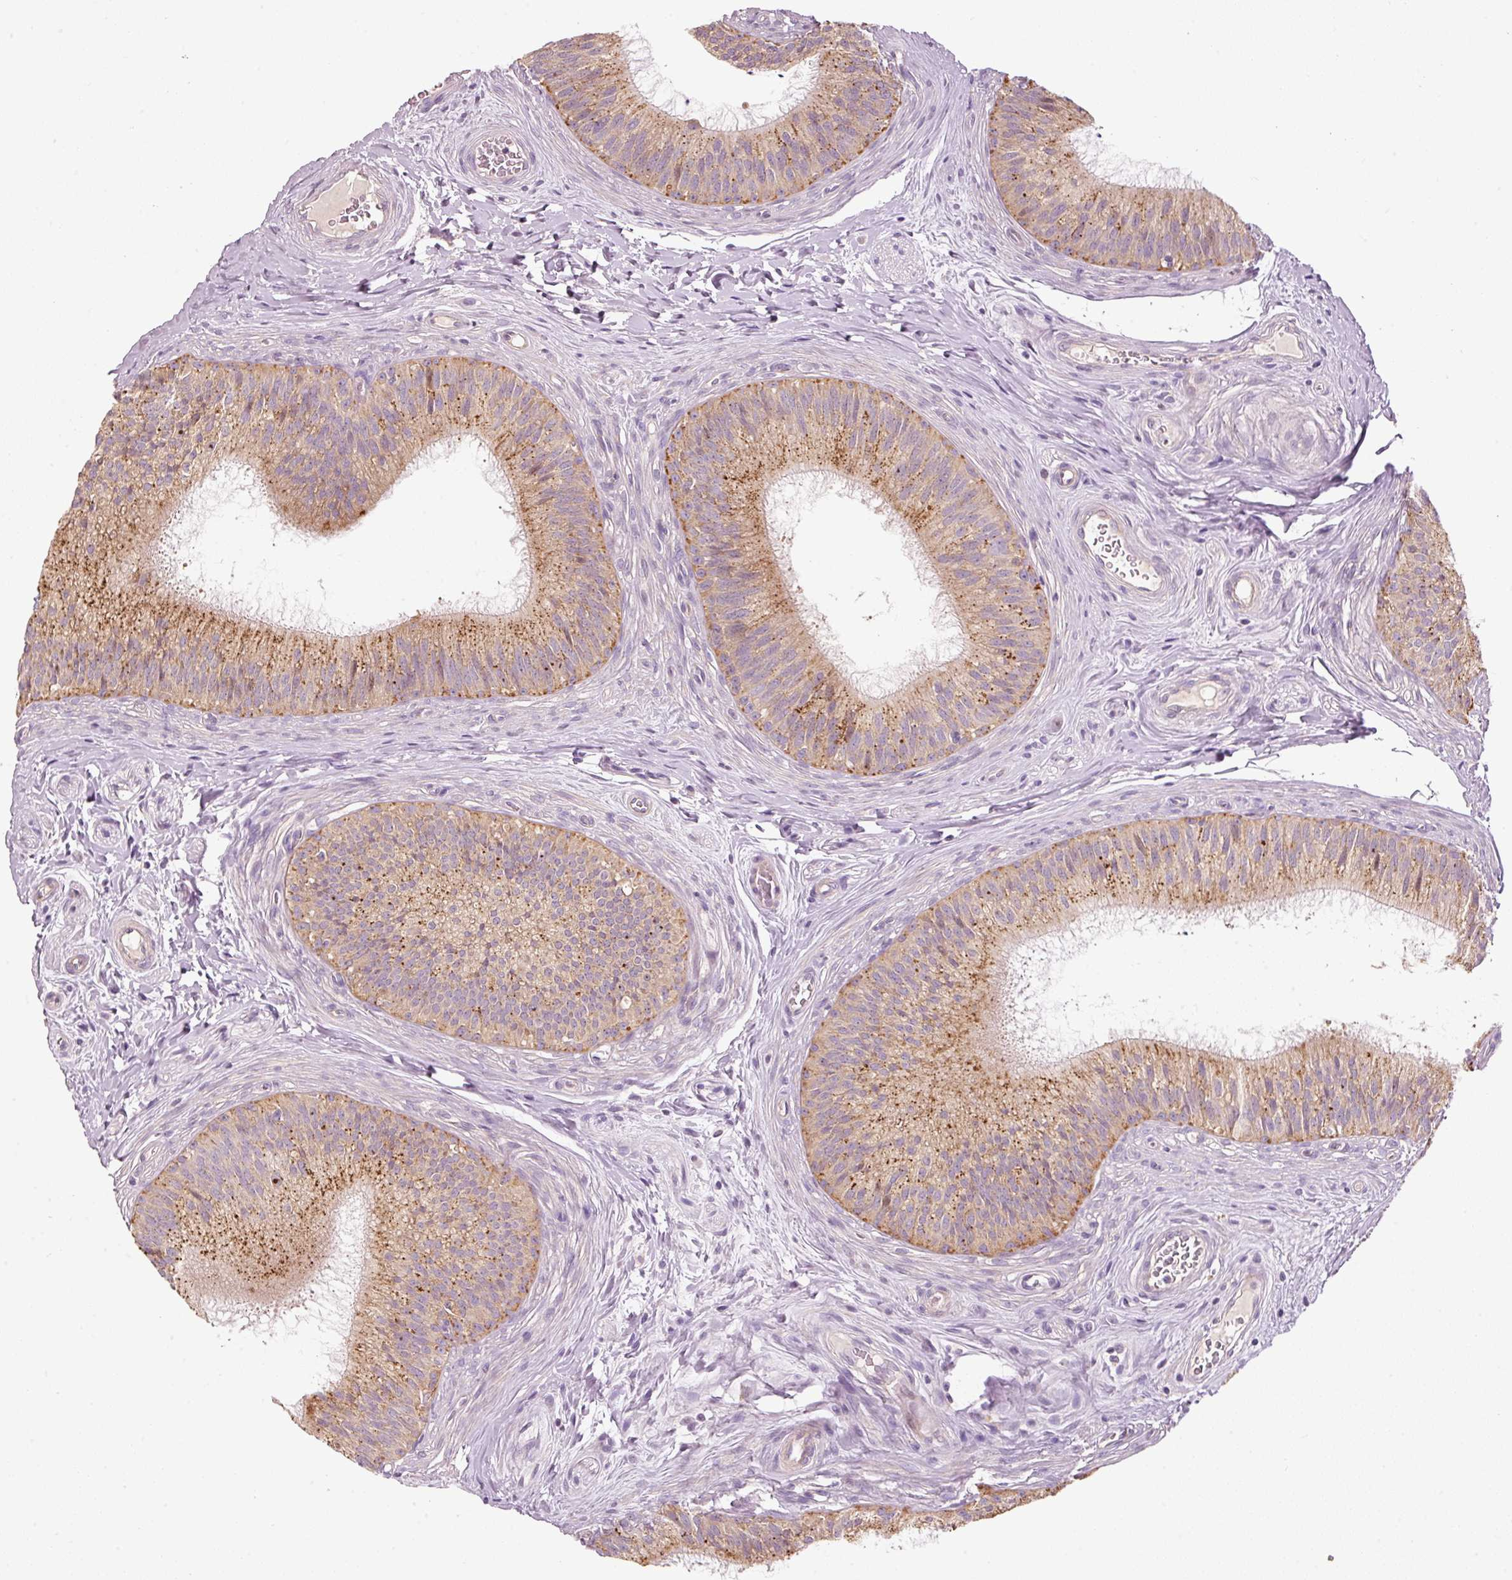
{"staining": {"intensity": "strong", "quantity": "25%-75%", "location": "cytoplasmic/membranous"}, "tissue": "epididymis", "cell_type": "Glandular cells", "image_type": "normal", "snomed": [{"axis": "morphology", "description": "Normal tissue, NOS"}, {"axis": "topography", "description": "Epididymis"}], "caption": "The image demonstrates a brown stain indicating the presence of a protein in the cytoplasmic/membranous of glandular cells in epididymis. Nuclei are stained in blue.", "gene": "MAP10", "patient": {"sex": "male", "age": 24}}